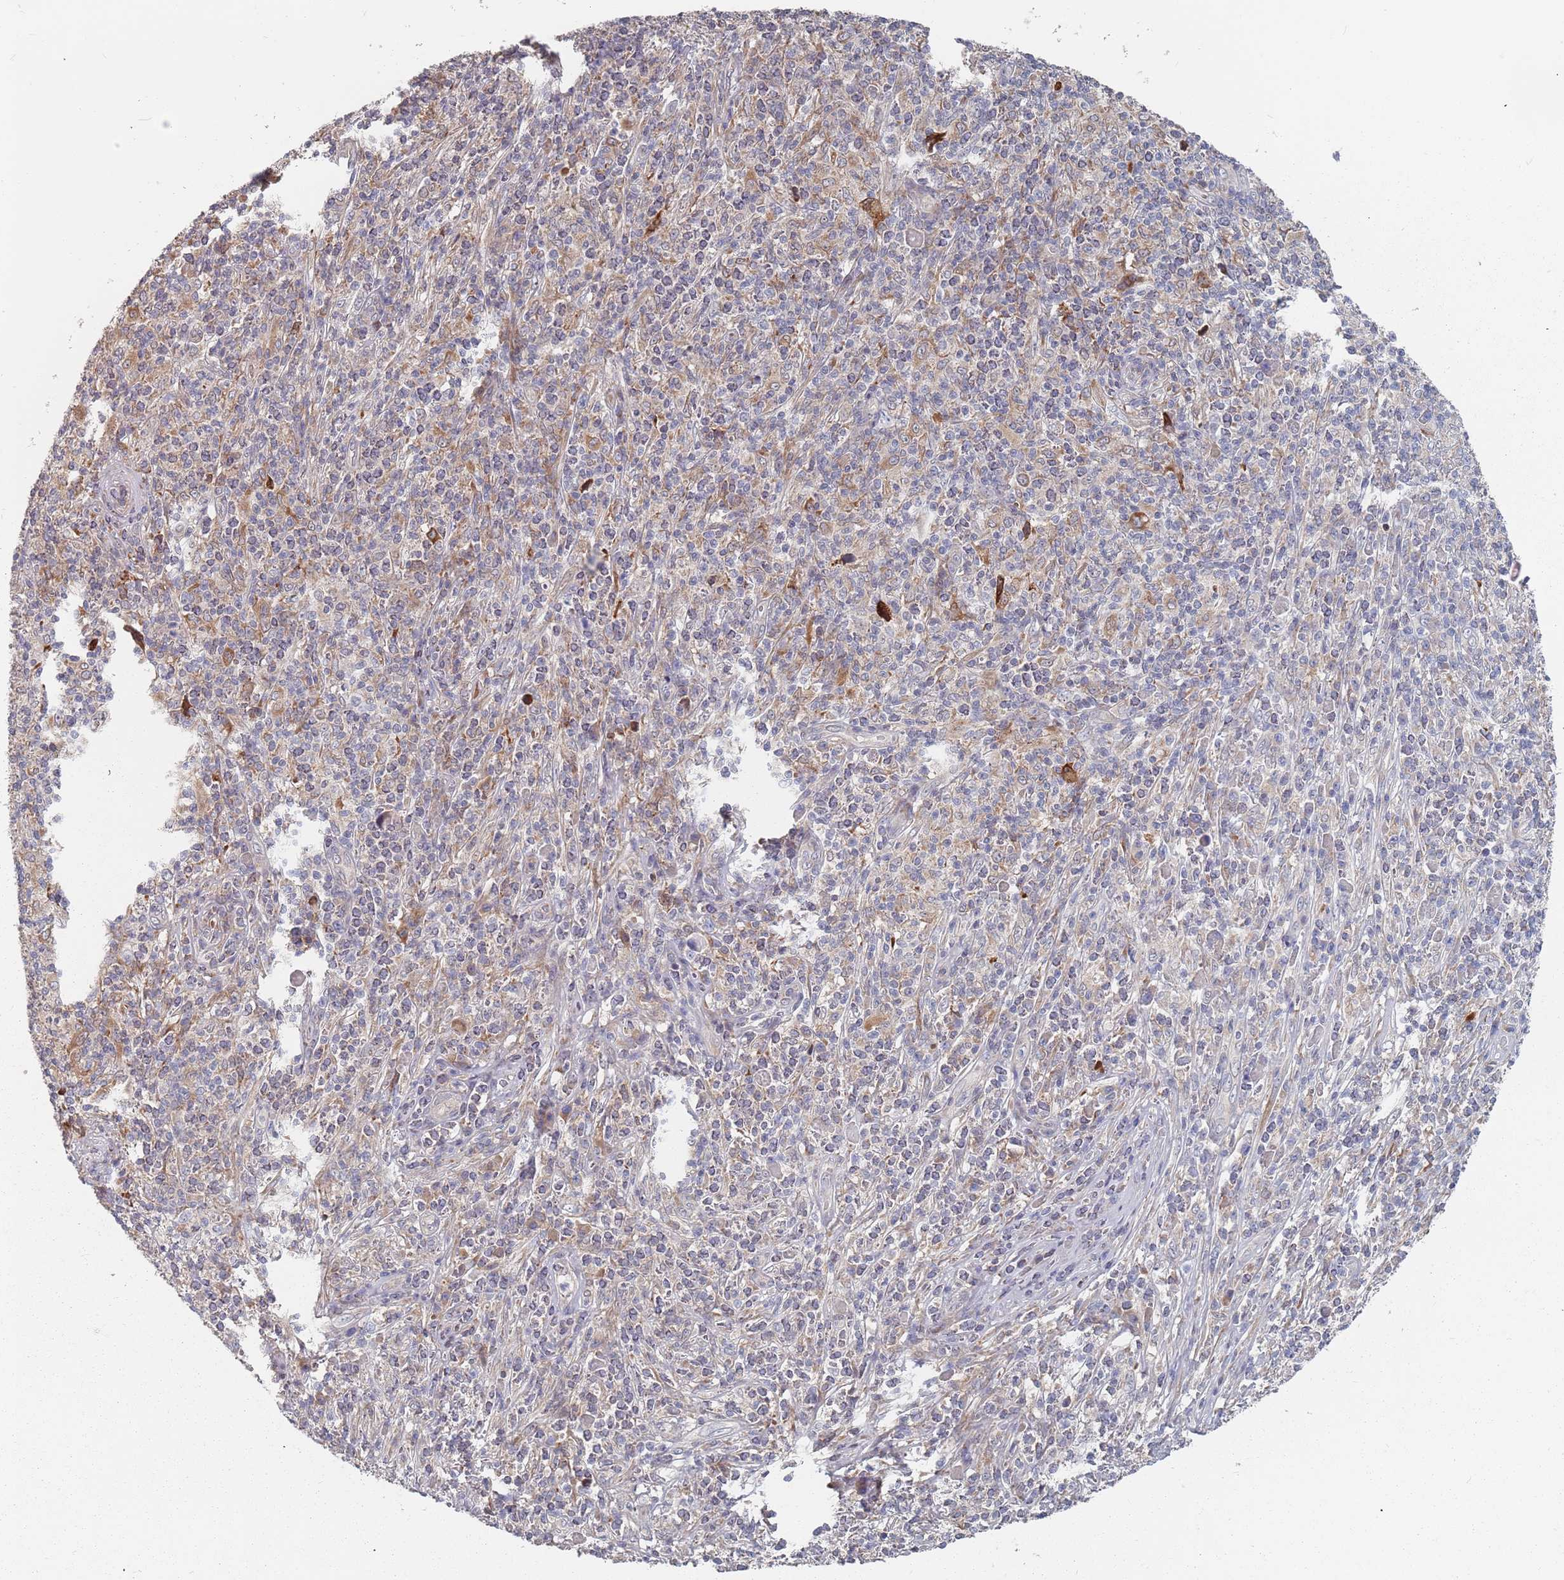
{"staining": {"intensity": "moderate", "quantity": "<25%", "location": "cytoplasmic/membranous"}, "tissue": "melanoma", "cell_type": "Tumor cells", "image_type": "cancer", "snomed": [{"axis": "morphology", "description": "Malignant melanoma, NOS"}, {"axis": "topography", "description": "Skin"}], "caption": "An image showing moderate cytoplasmic/membranous expression in approximately <25% of tumor cells in malignant melanoma, as visualized by brown immunohistochemical staining.", "gene": "ADAL", "patient": {"sex": "male", "age": 66}}